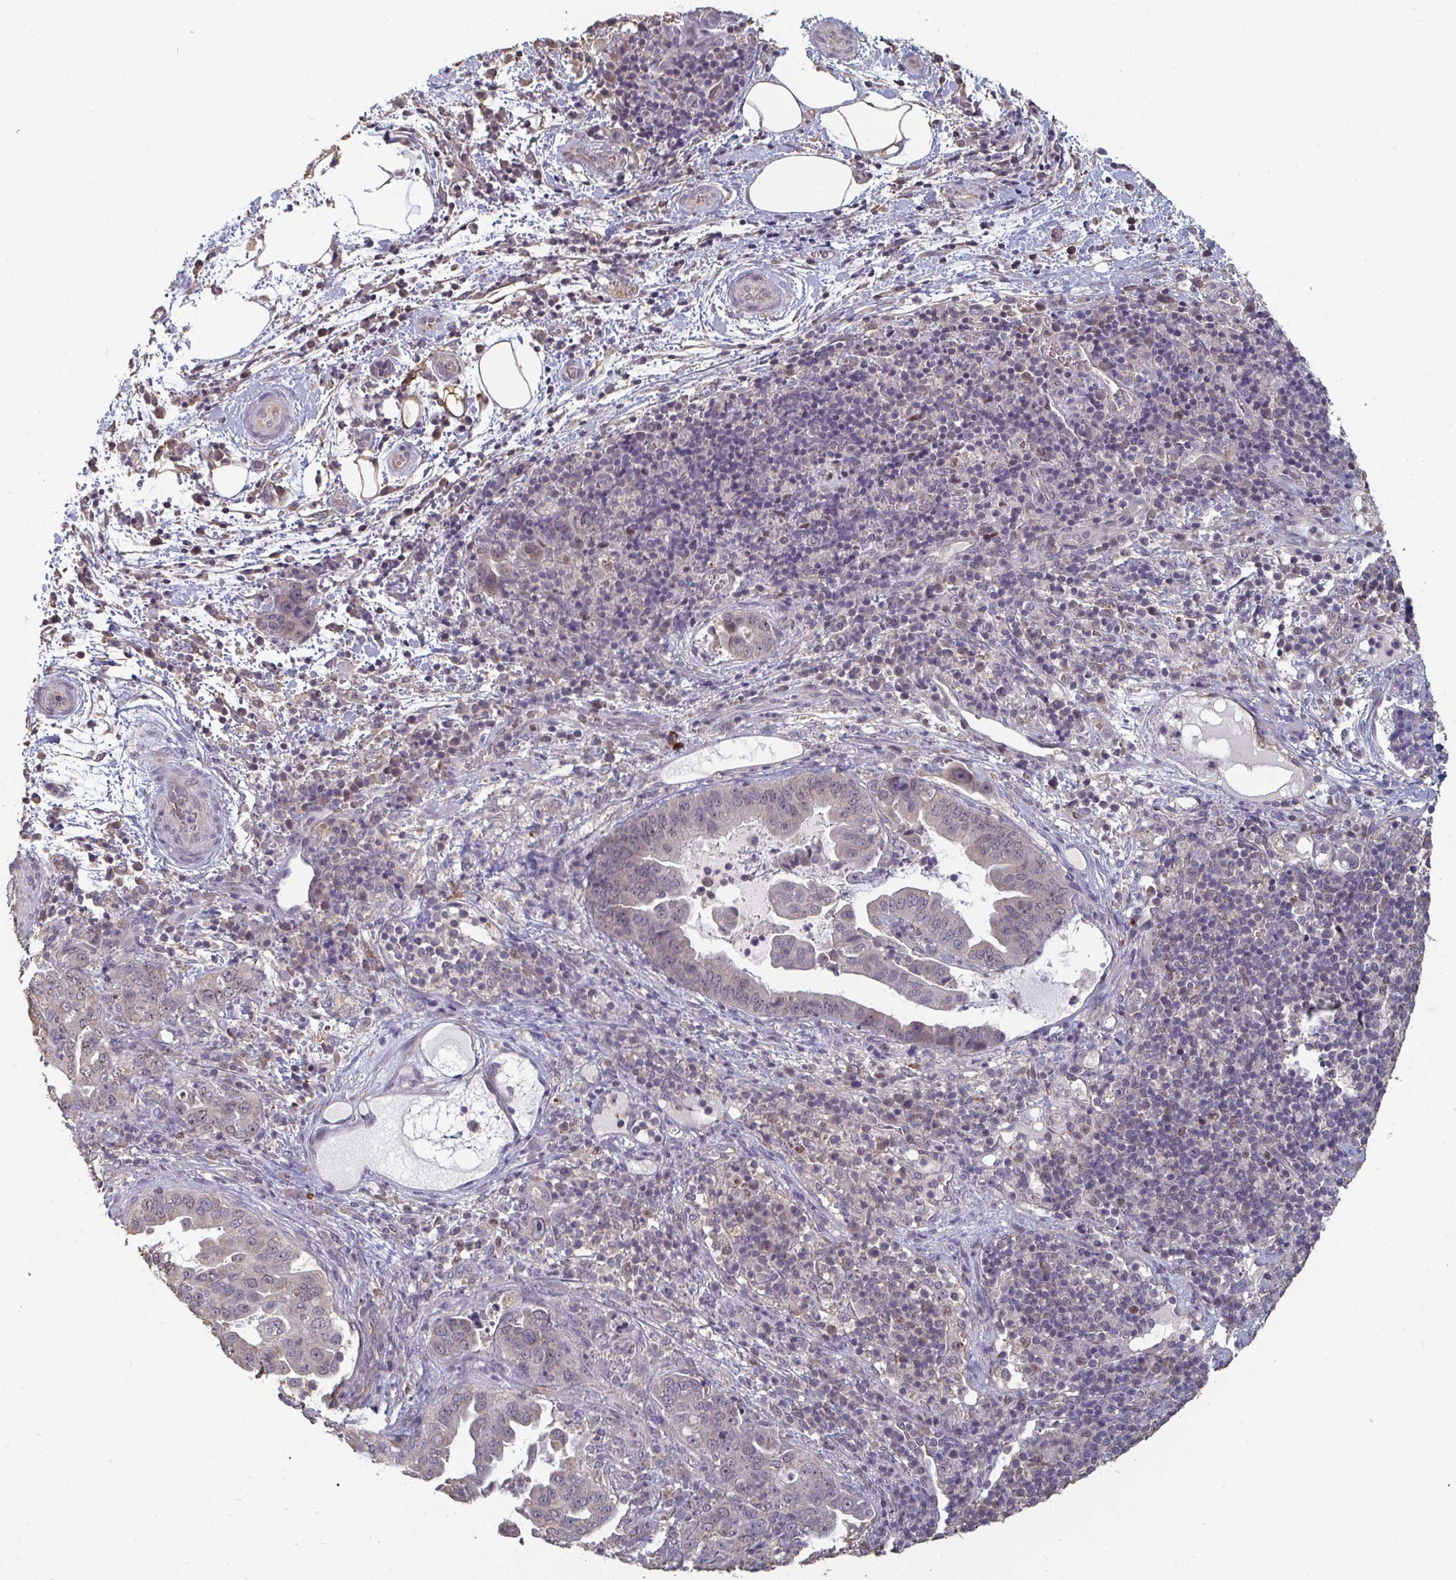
{"staining": {"intensity": "weak", "quantity": "25%-75%", "location": "cytoplasmic/membranous"}, "tissue": "pancreatic cancer", "cell_type": "Tumor cells", "image_type": "cancer", "snomed": [{"axis": "morphology", "description": "Normal tissue, NOS"}, {"axis": "morphology", "description": "Adenocarcinoma, NOS"}, {"axis": "topography", "description": "Lymph node"}, {"axis": "topography", "description": "Pancreas"}], "caption": "Immunohistochemical staining of human pancreatic cancer reveals low levels of weak cytoplasmic/membranous positivity in approximately 25%-75% of tumor cells. The staining is performed using DAB (3,3'-diaminobenzidine) brown chromogen to label protein expression. The nuclei are counter-stained blue using hematoxylin.", "gene": "LIX1", "patient": {"sex": "female", "age": 67}}